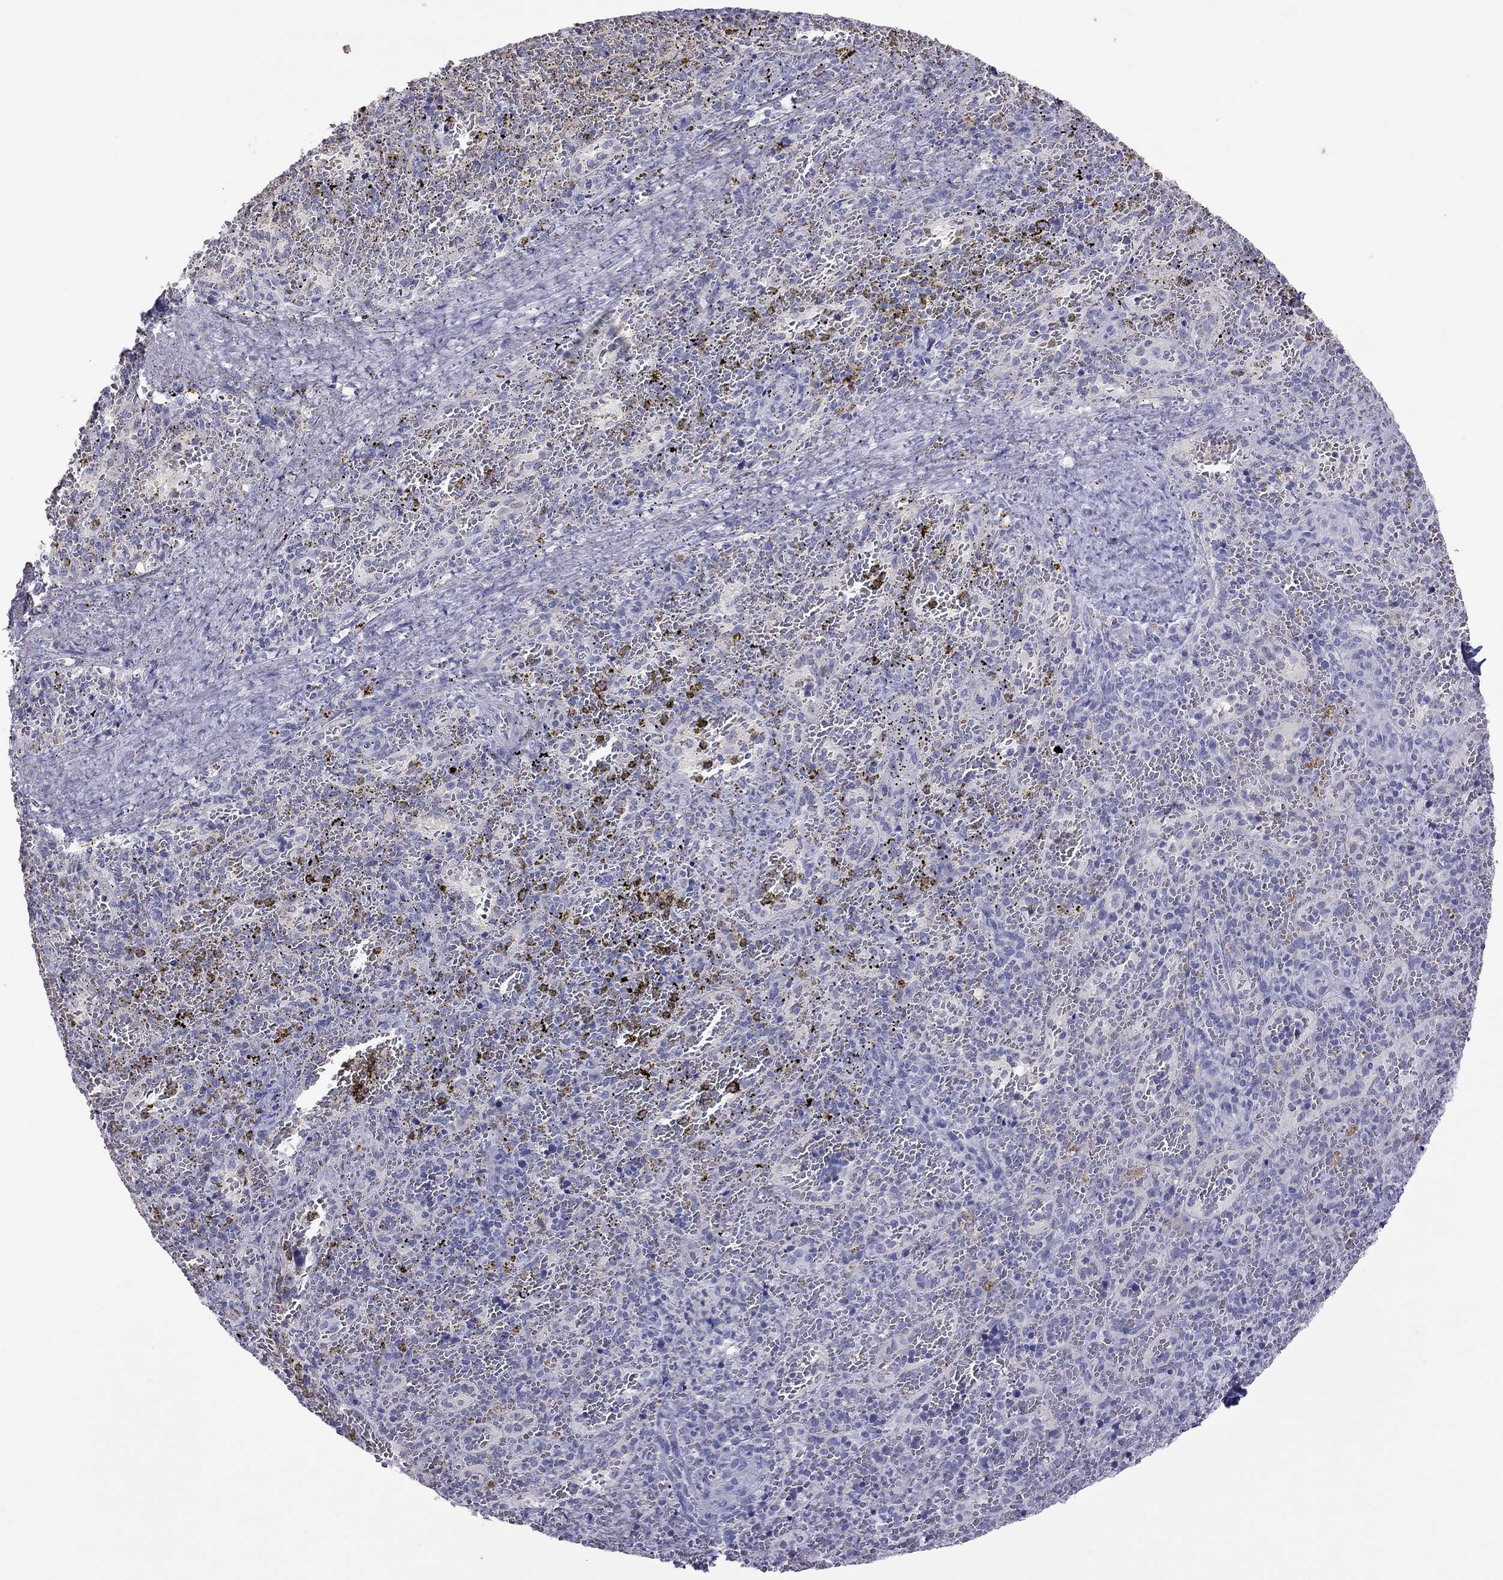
{"staining": {"intensity": "negative", "quantity": "none", "location": "none"}, "tissue": "spleen", "cell_type": "Cells in red pulp", "image_type": "normal", "snomed": [{"axis": "morphology", "description": "Normal tissue, NOS"}, {"axis": "topography", "description": "Spleen"}], "caption": "Cells in red pulp show no significant staining in normal spleen.", "gene": "MUC16", "patient": {"sex": "female", "age": 50}}